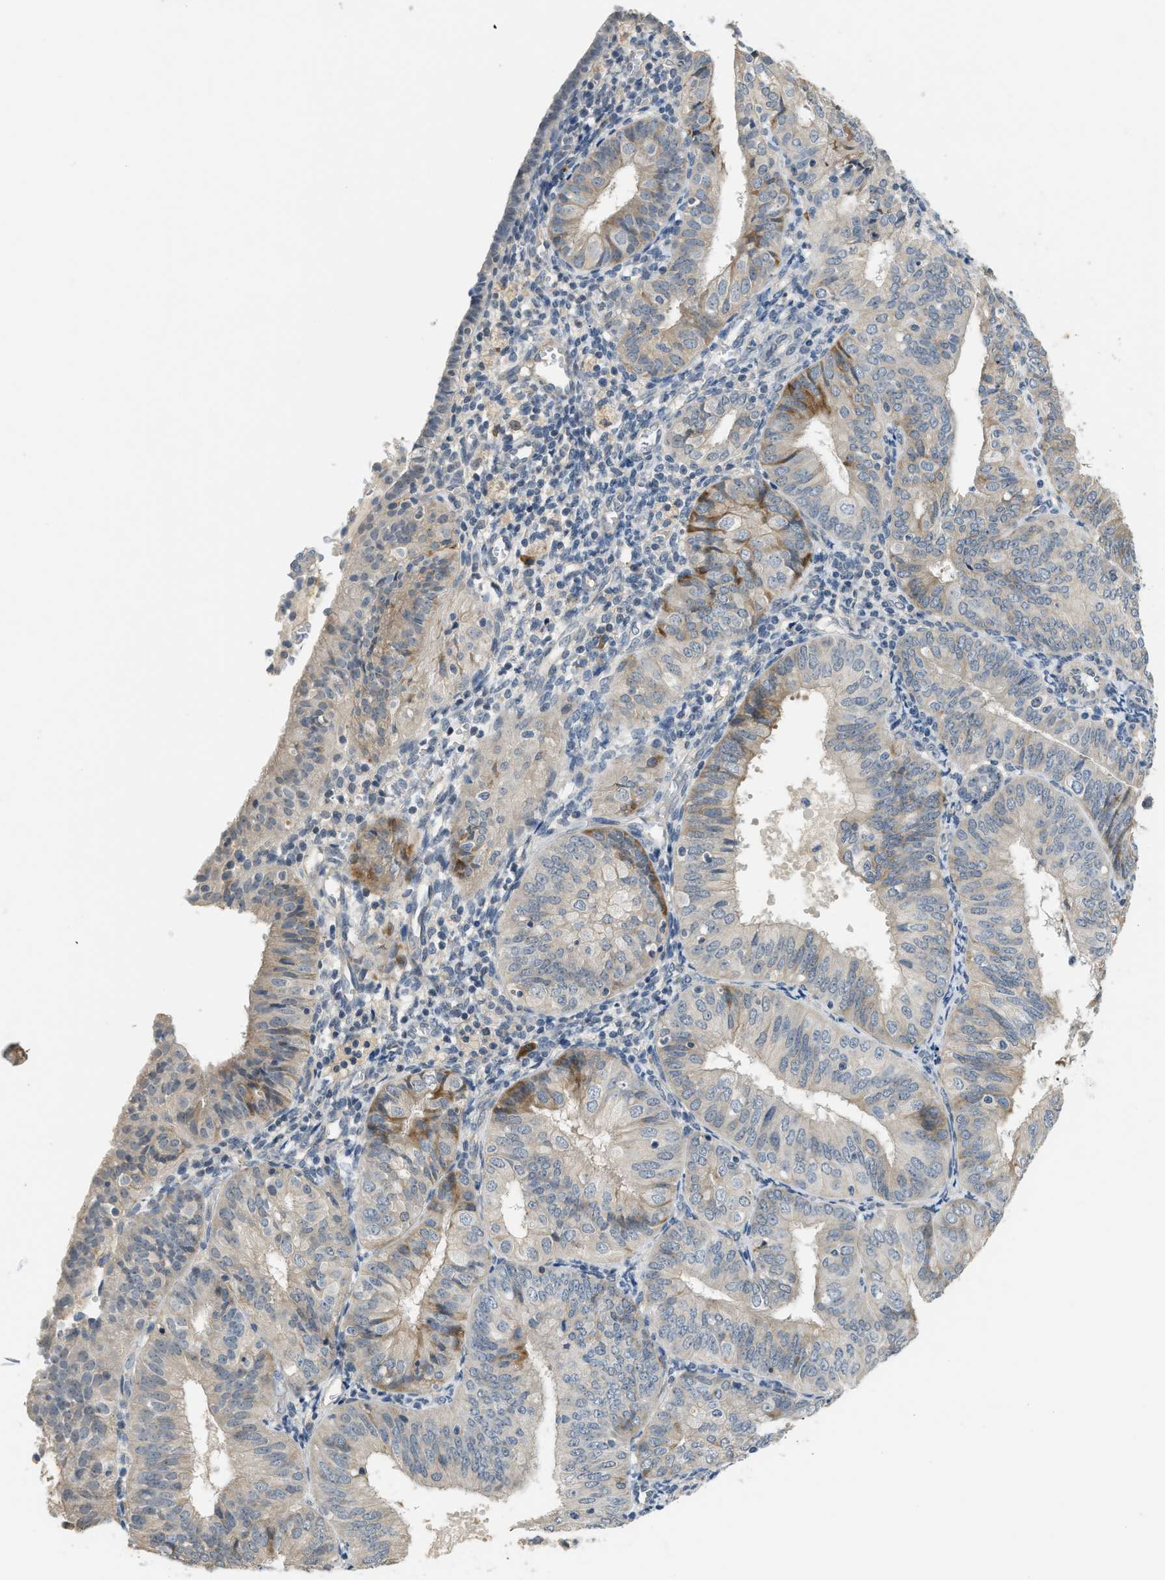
{"staining": {"intensity": "weak", "quantity": "<25%", "location": "cytoplasmic/membranous"}, "tissue": "endometrial cancer", "cell_type": "Tumor cells", "image_type": "cancer", "snomed": [{"axis": "morphology", "description": "Adenocarcinoma, NOS"}, {"axis": "topography", "description": "Endometrium"}], "caption": "Immunohistochemistry (IHC) photomicrograph of neoplastic tissue: adenocarcinoma (endometrial) stained with DAB exhibits no significant protein expression in tumor cells.", "gene": "TMEM154", "patient": {"sex": "female", "age": 58}}